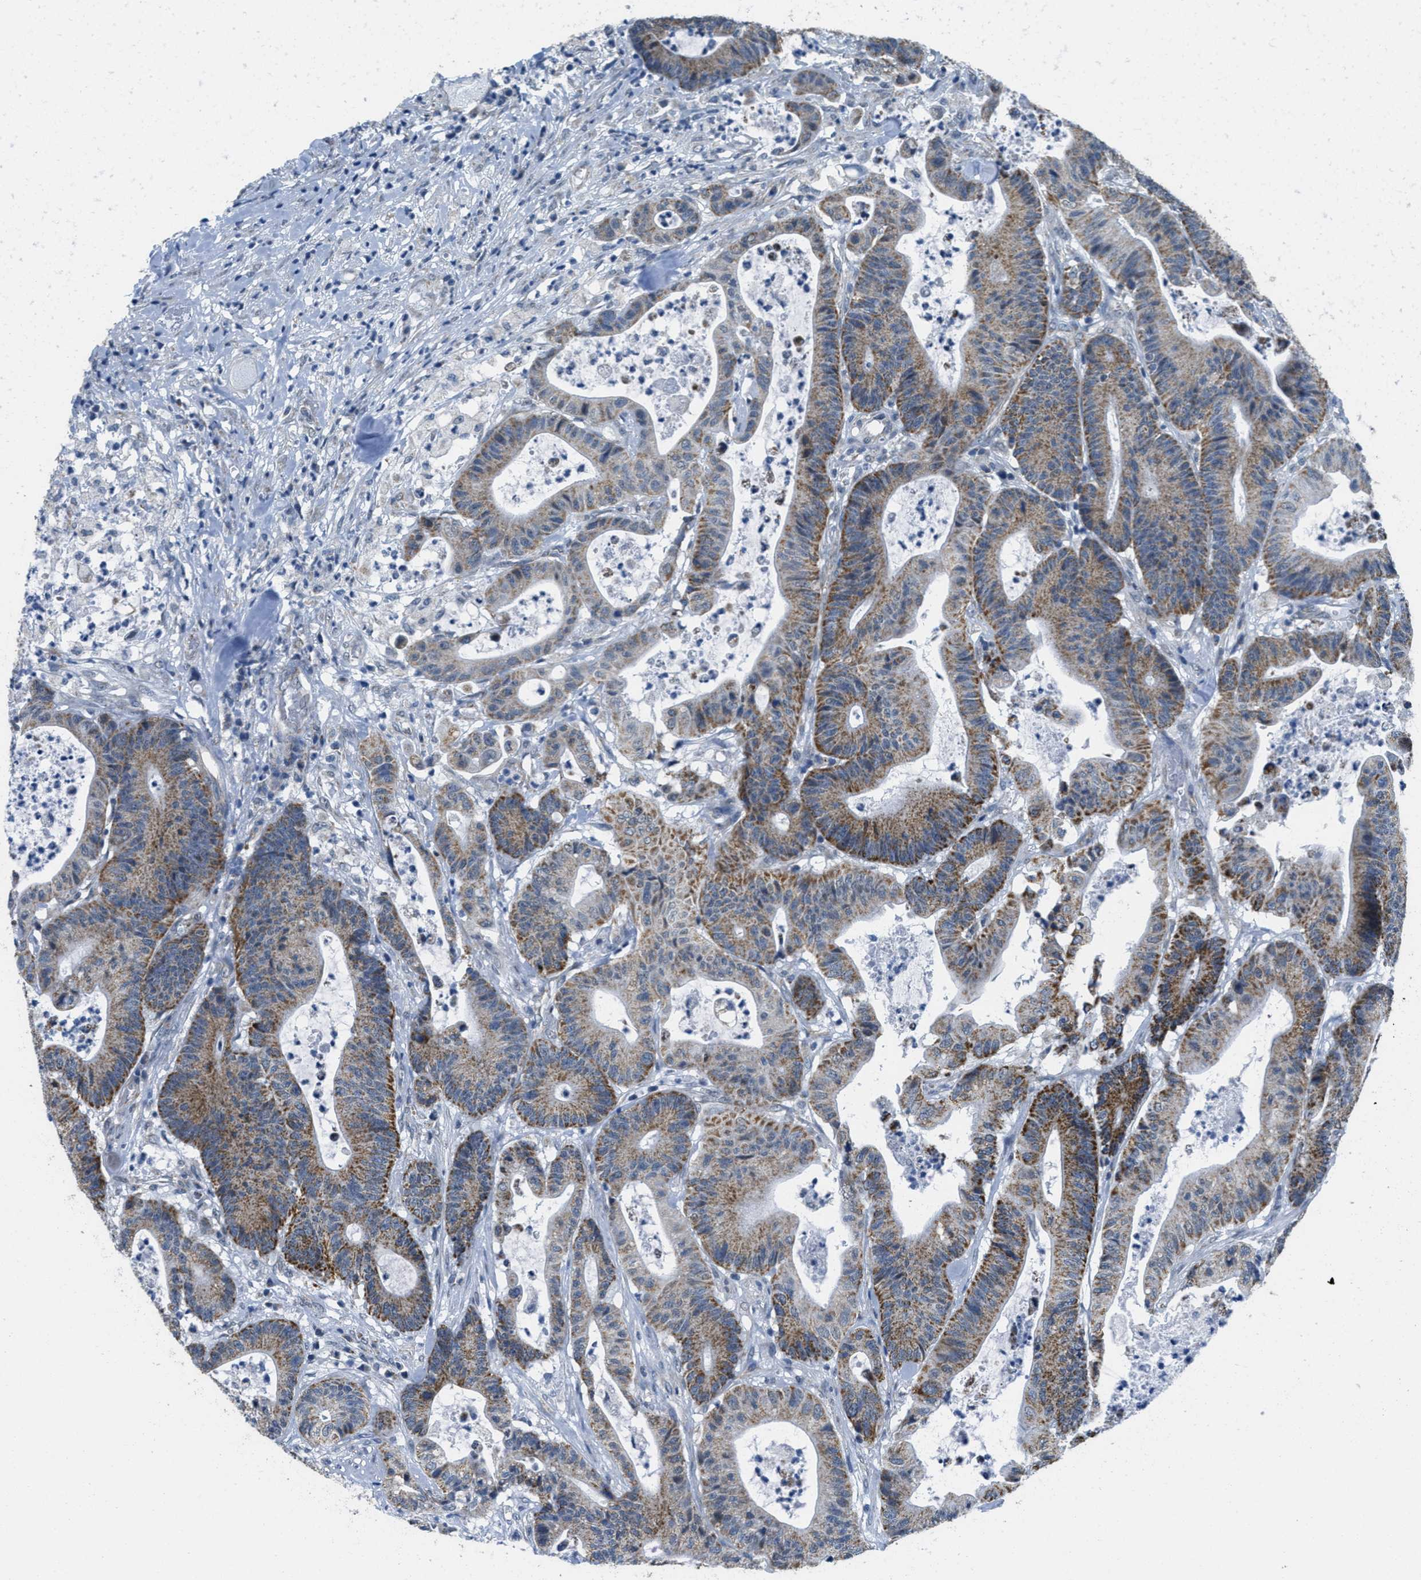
{"staining": {"intensity": "moderate", "quantity": ">75%", "location": "cytoplasmic/membranous"}, "tissue": "colorectal cancer", "cell_type": "Tumor cells", "image_type": "cancer", "snomed": [{"axis": "morphology", "description": "Adenocarcinoma, NOS"}, {"axis": "topography", "description": "Colon"}], "caption": "High-magnification brightfield microscopy of adenocarcinoma (colorectal) stained with DAB (3,3'-diaminobenzidine) (brown) and counterstained with hematoxylin (blue). tumor cells exhibit moderate cytoplasmic/membranous expression is identified in approximately>75% of cells. (Brightfield microscopy of DAB IHC at high magnification).", "gene": "TOMM70", "patient": {"sex": "female", "age": 84}}